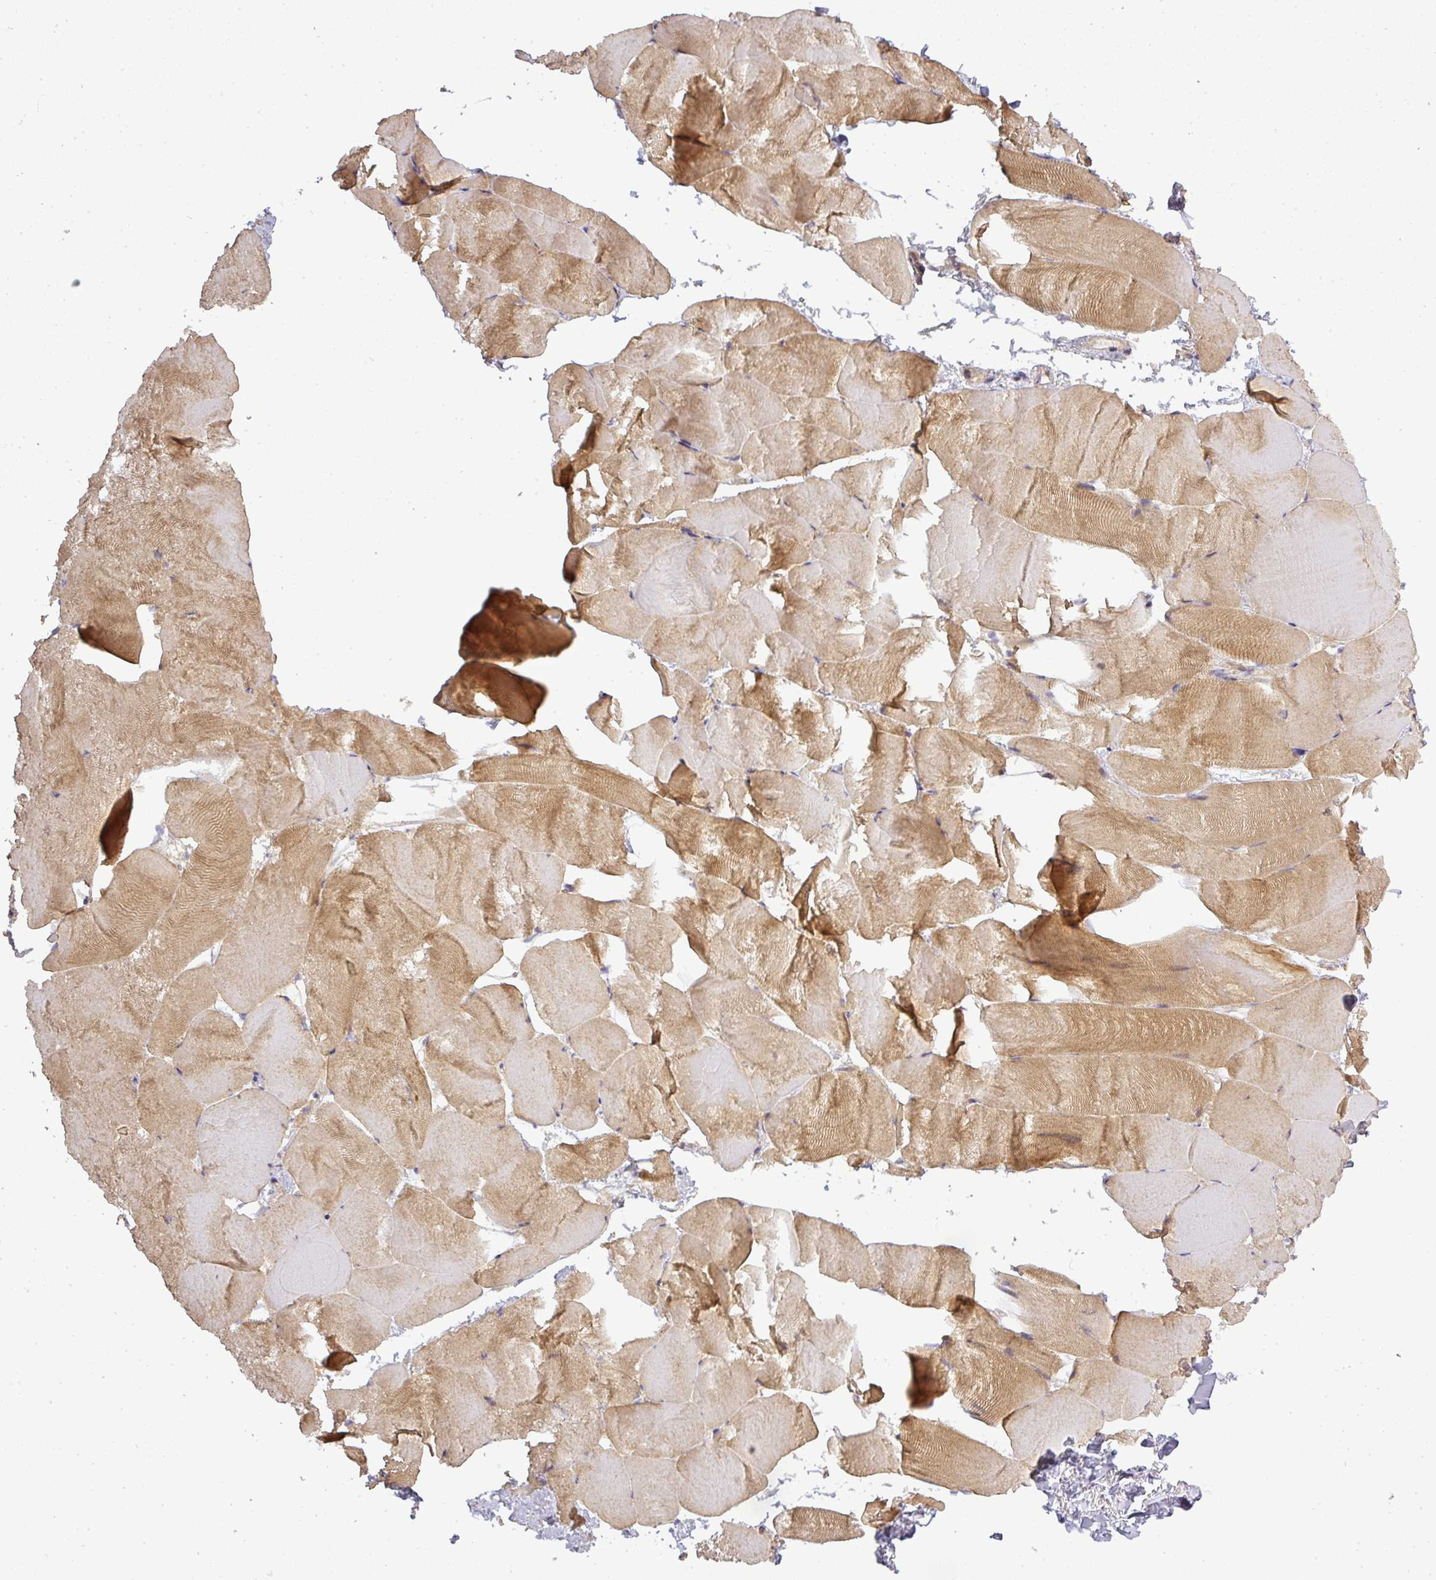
{"staining": {"intensity": "moderate", "quantity": "25%-75%", "location": "cytoplasmic/membranous"}, "tissue": "skeletal muscle", "cell_type": "Myocytes", "image_type": "normal", "snomed": [{"axis": "morphology", "description": "Normal tissue, NOS"}, {"axis": "topography", "description": "Skeletal muscle"}], "caption": "Immunohistochemistry staining of unremarkable skeletal muscle, which reveals medium levels of moderate cytoplasmic/membranous positivity in about 25%-75% of myocytes indicating moderate cytoplasmic/membranous protein positivity. The staining was performed using DAB (brown) for protein detection and nuclei were counterstained in hematoxylin (blue).", "gene": "NIN", "patient": {"sex": "female", "age": 64}}